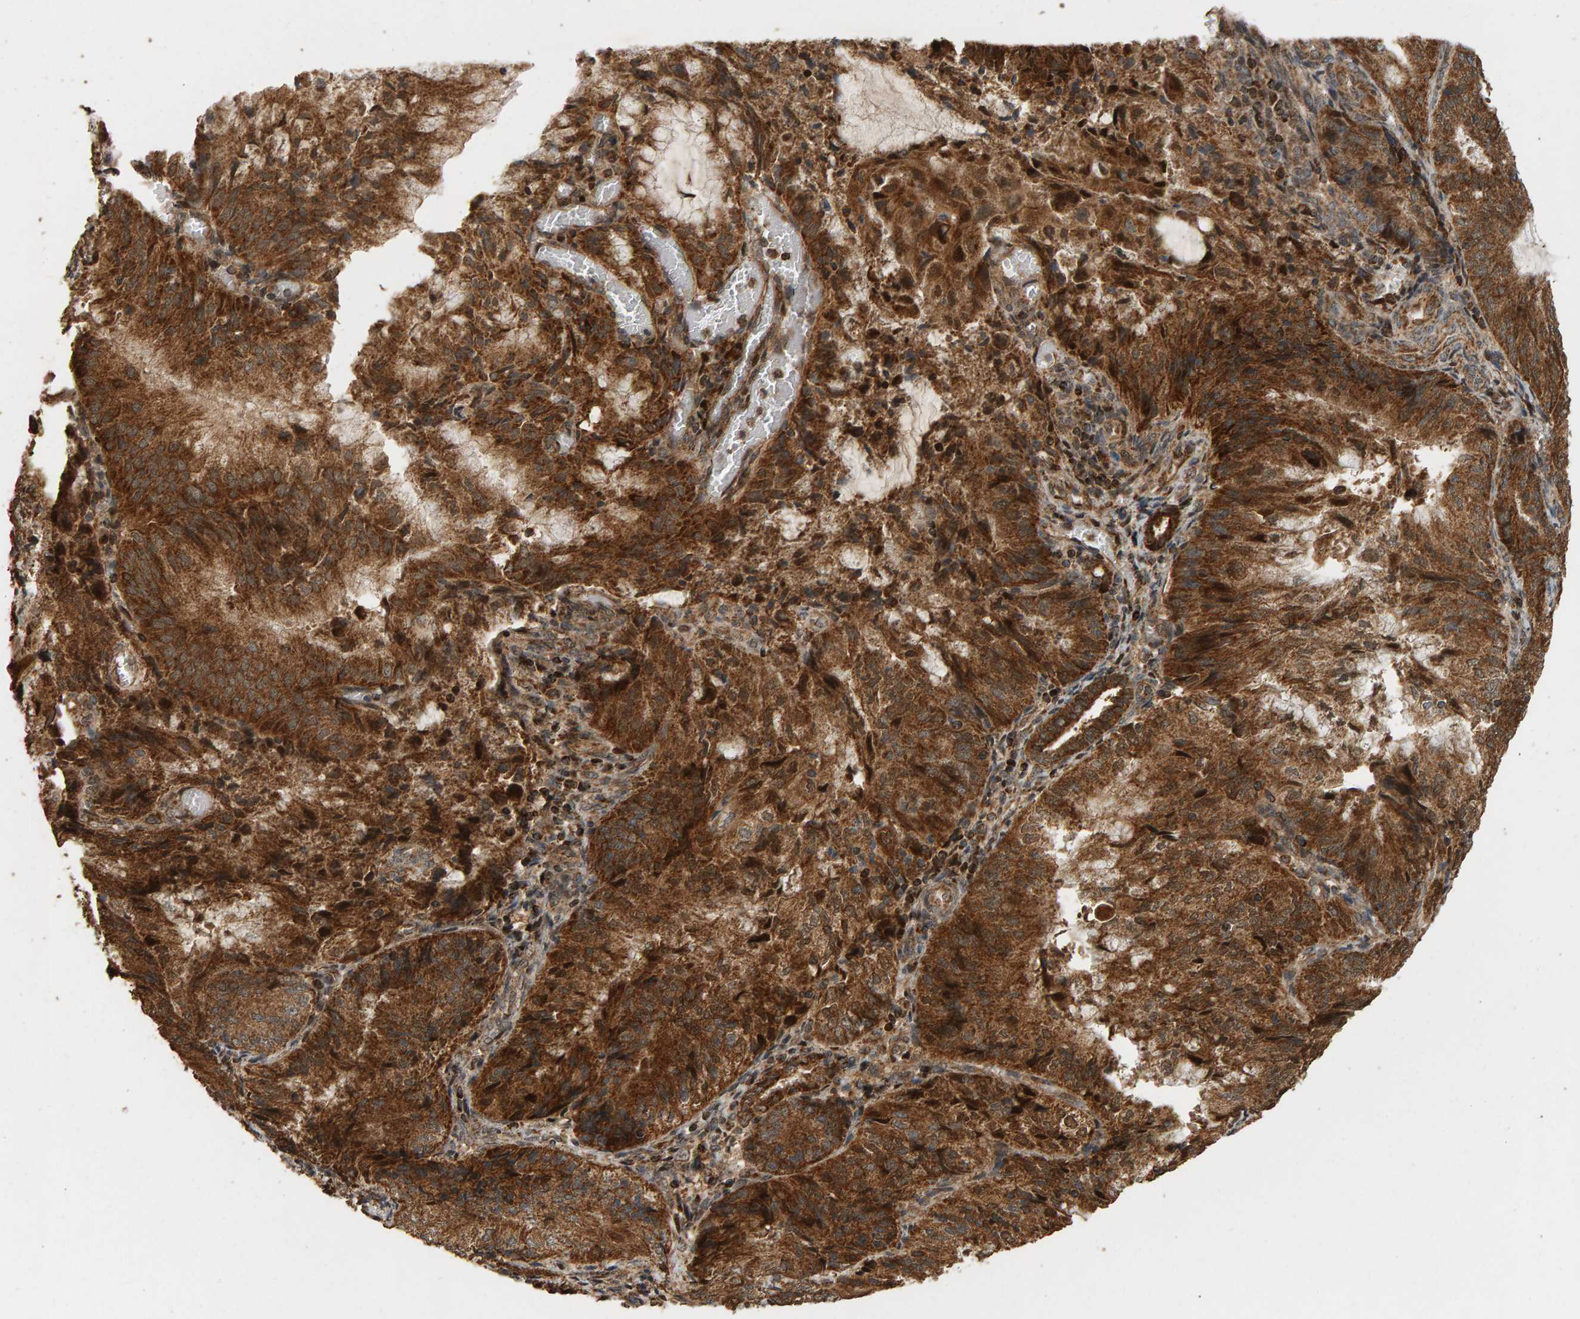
{"staining": {"intensity": "strong", "quantity": ">75%", "location": "cytoplasmic/membranous"}, "tissue": "endometrial cancer", "cell_type": "Tumor cells", "image_type": "cancer", "snomed": [{"axis": "morphology", "description": "Adenocarcinoma, NOS"}, {"axis": "topography", "description": "Endometrium"}], "caption": "A brown stain labels strong cytoplasmic/membranous positivity of a protein in human endometrial cancer (adenocarcinoma) tumor cells.", "gene": "GSTK1", "patient": {"sex": "female", "age": 81}}